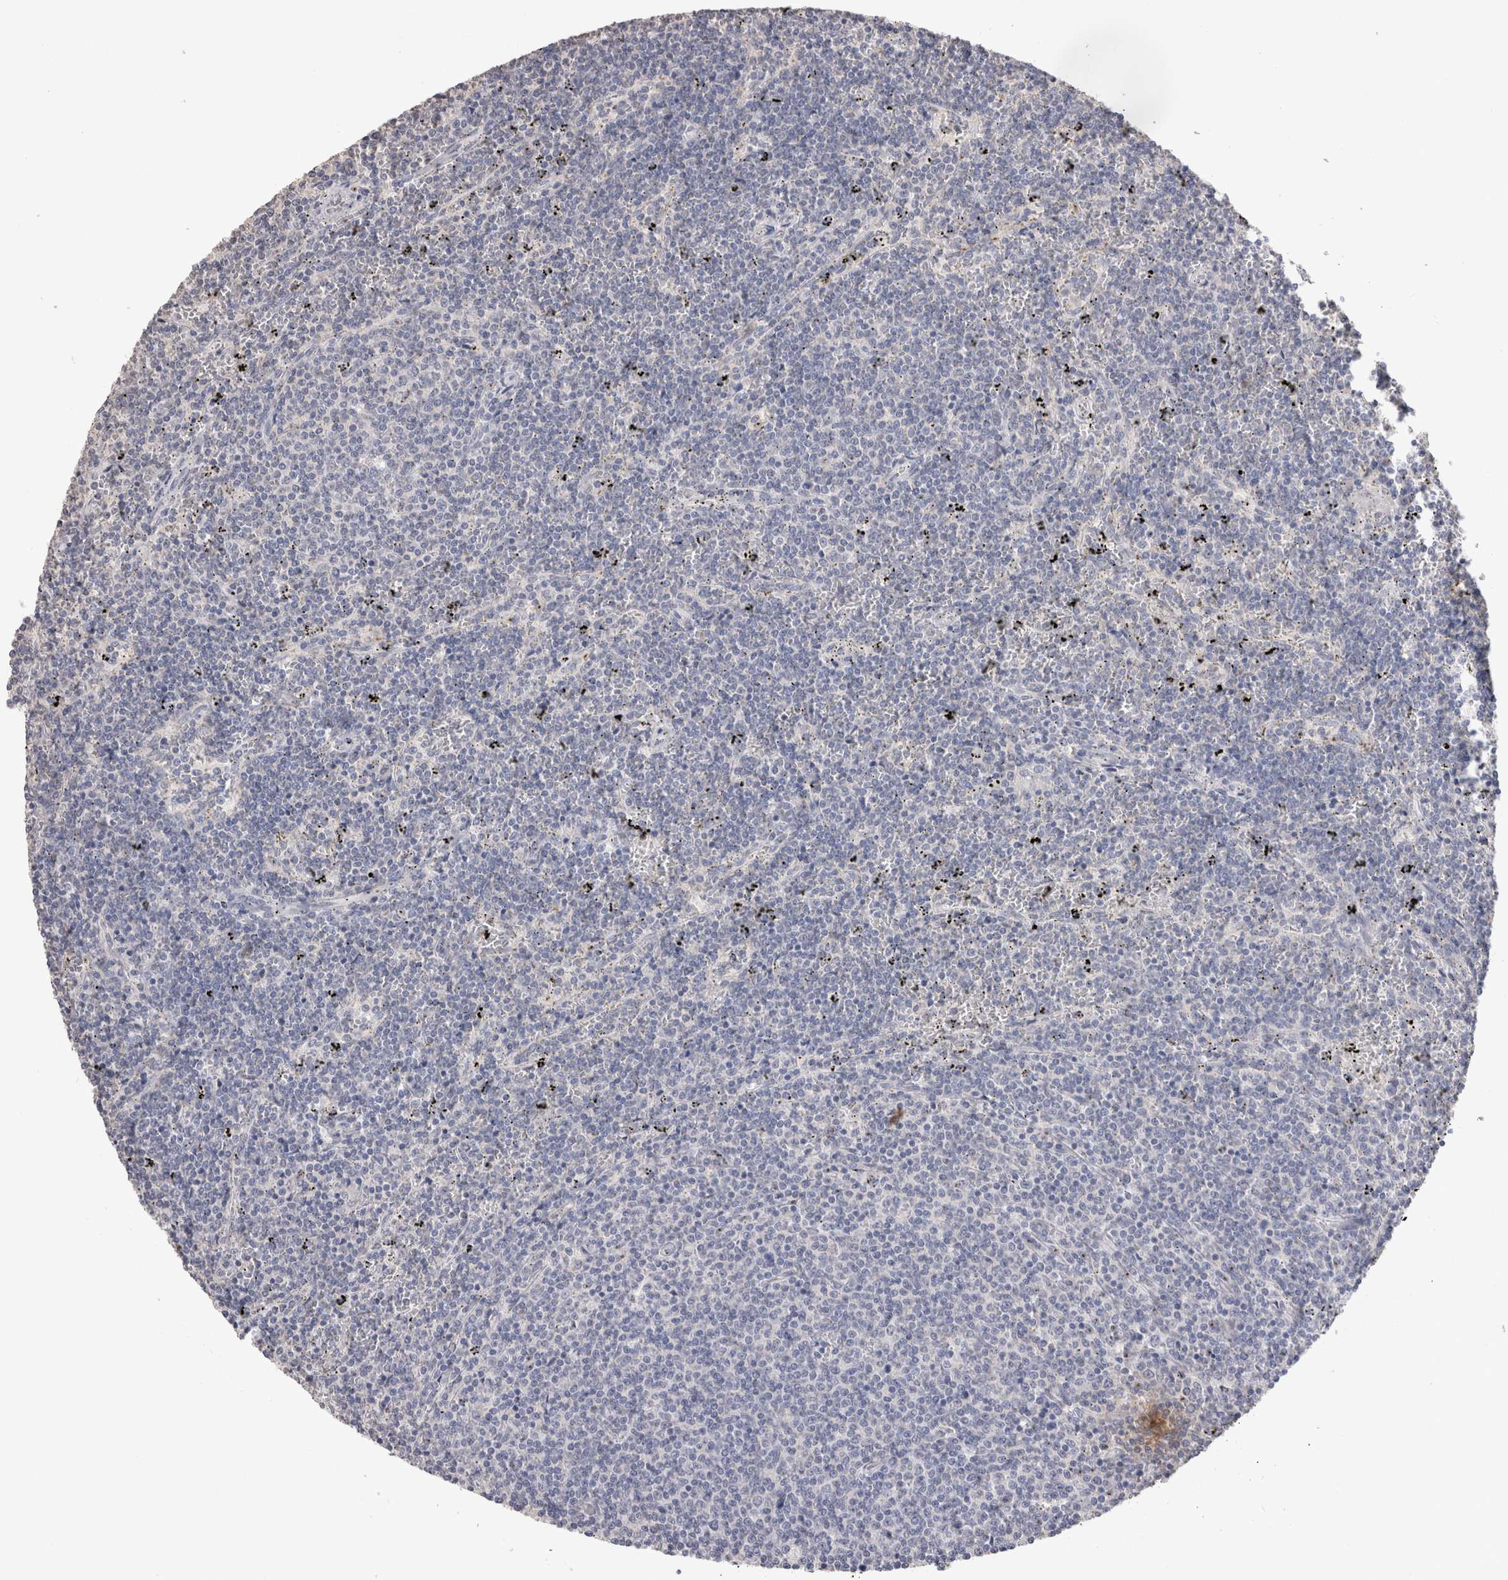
{"staining": {"intensity": "negative", "quantity": "none", "location": "none"}, "tissue": "lymphoma", "cell_type": "Tumor cells", "image_type": "cancer", "snomed": [{"axis": "morphology", "description": "Malignant lymphoma, non-Hodgkin's type, Low grade"}, {"axis": "topography", "description": "Spleen"}], "caption": "The photomicrograph reveals no staining of tumor cells in low-grade malignant lymphoma, non-Hodgkin's type.", "gene": "CDH6", "patient": {"sex": "female", "age": 50}}